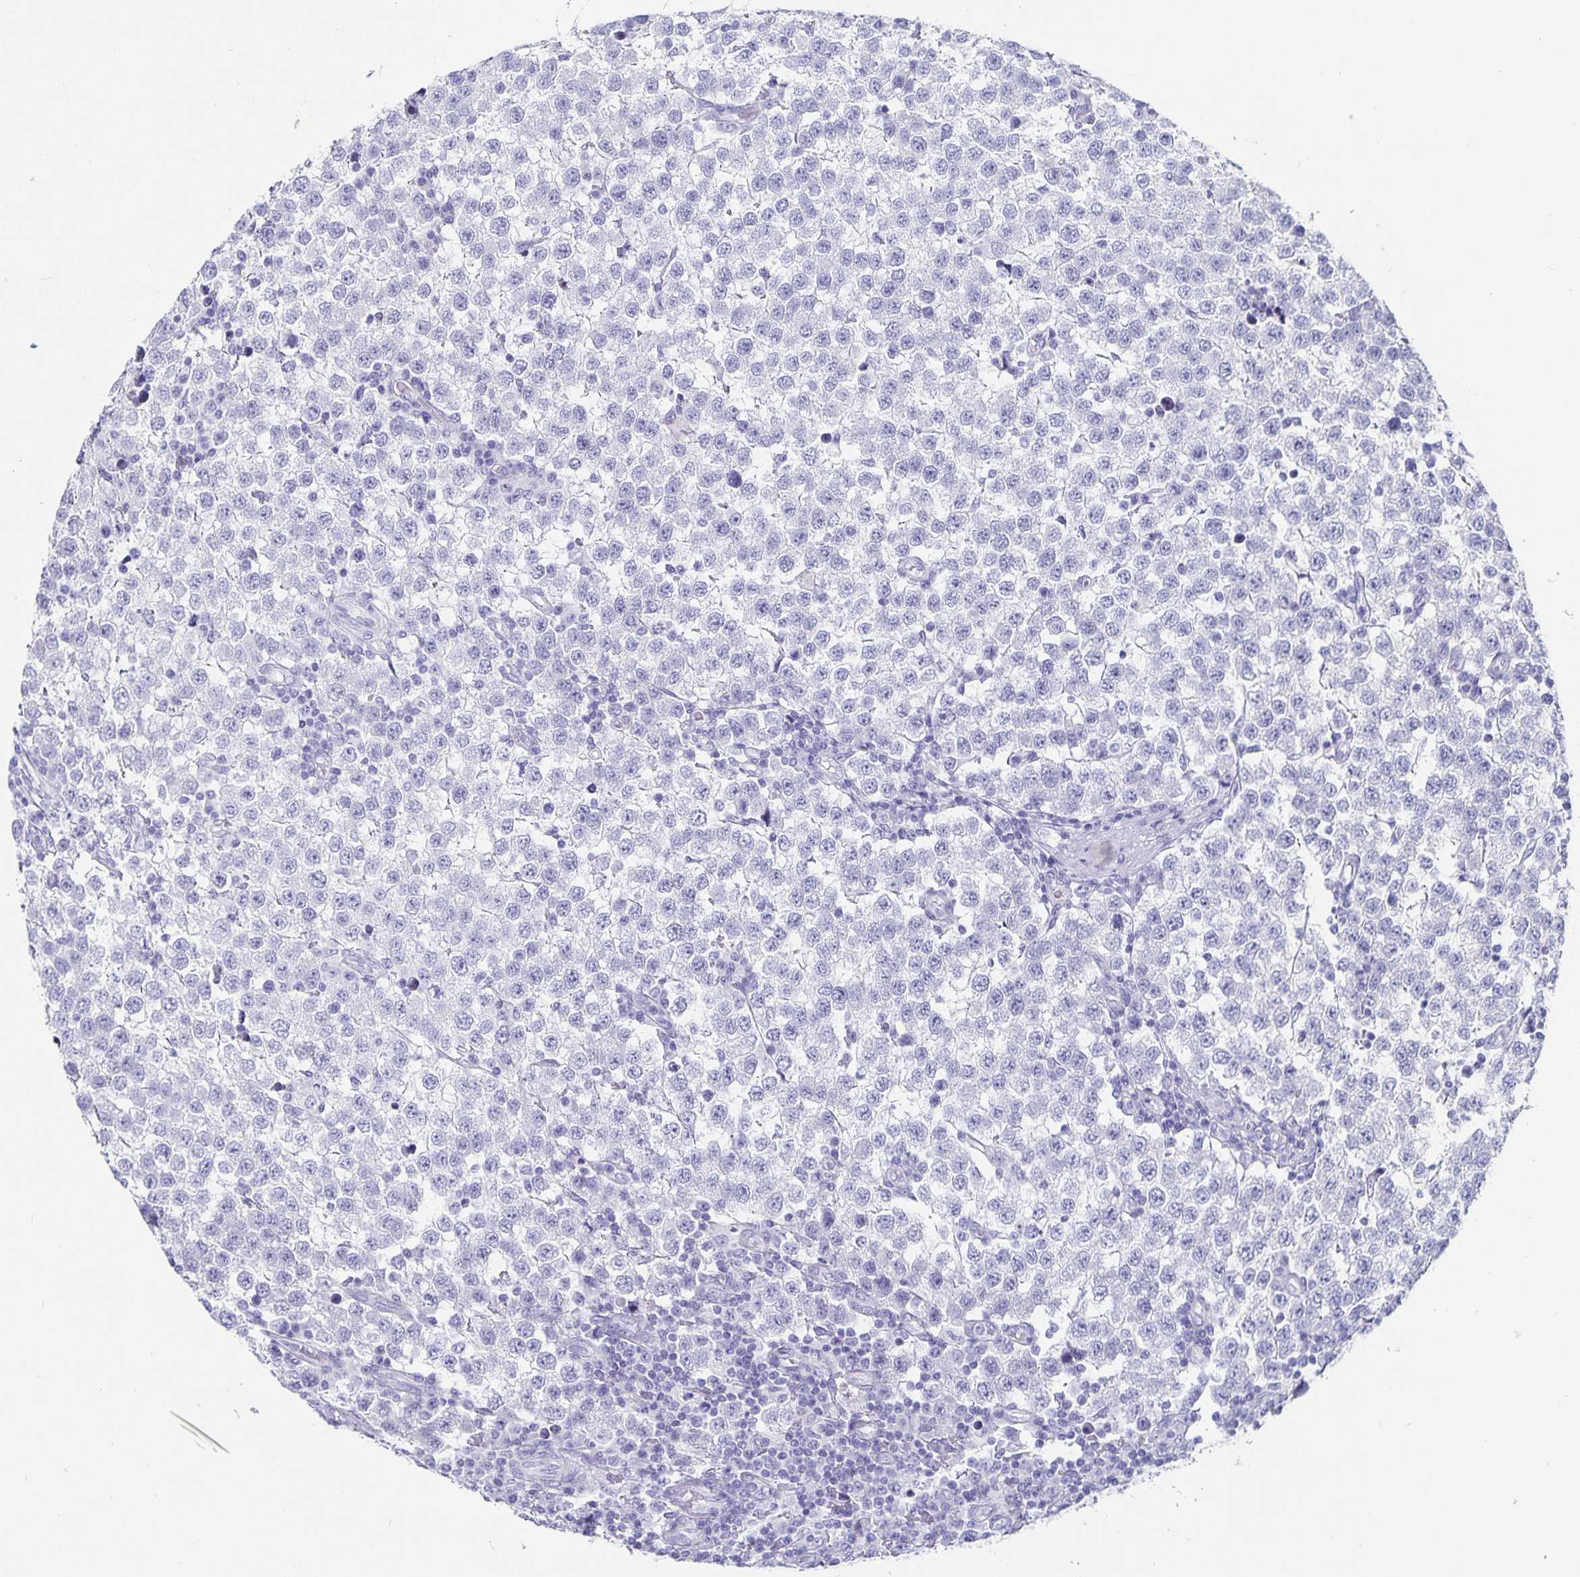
{"staining": {"intensity": "negative", "quantity": "none", "location": "none"}, "tissue": "testis cancer", "cell_type": "Tumor cells", "image_type": "cancer", "snomed": [{"axis": "morphology", "description": "Seminoma, NOS"}, {"axis": "topography", "description": "Testis"}], "caption": "A high-resolution histopathology image shows immunohistochemistry staining of seminoma (testis), which reveals no significant staining in tumor cells. The staining is performed using DAB (3,3'-diaminobenzidine) brown chromogen with nuclei counter-stained in using hematoxylin.", "gene": "CHGA", "patient": {"sex": "male", "age": 34}}